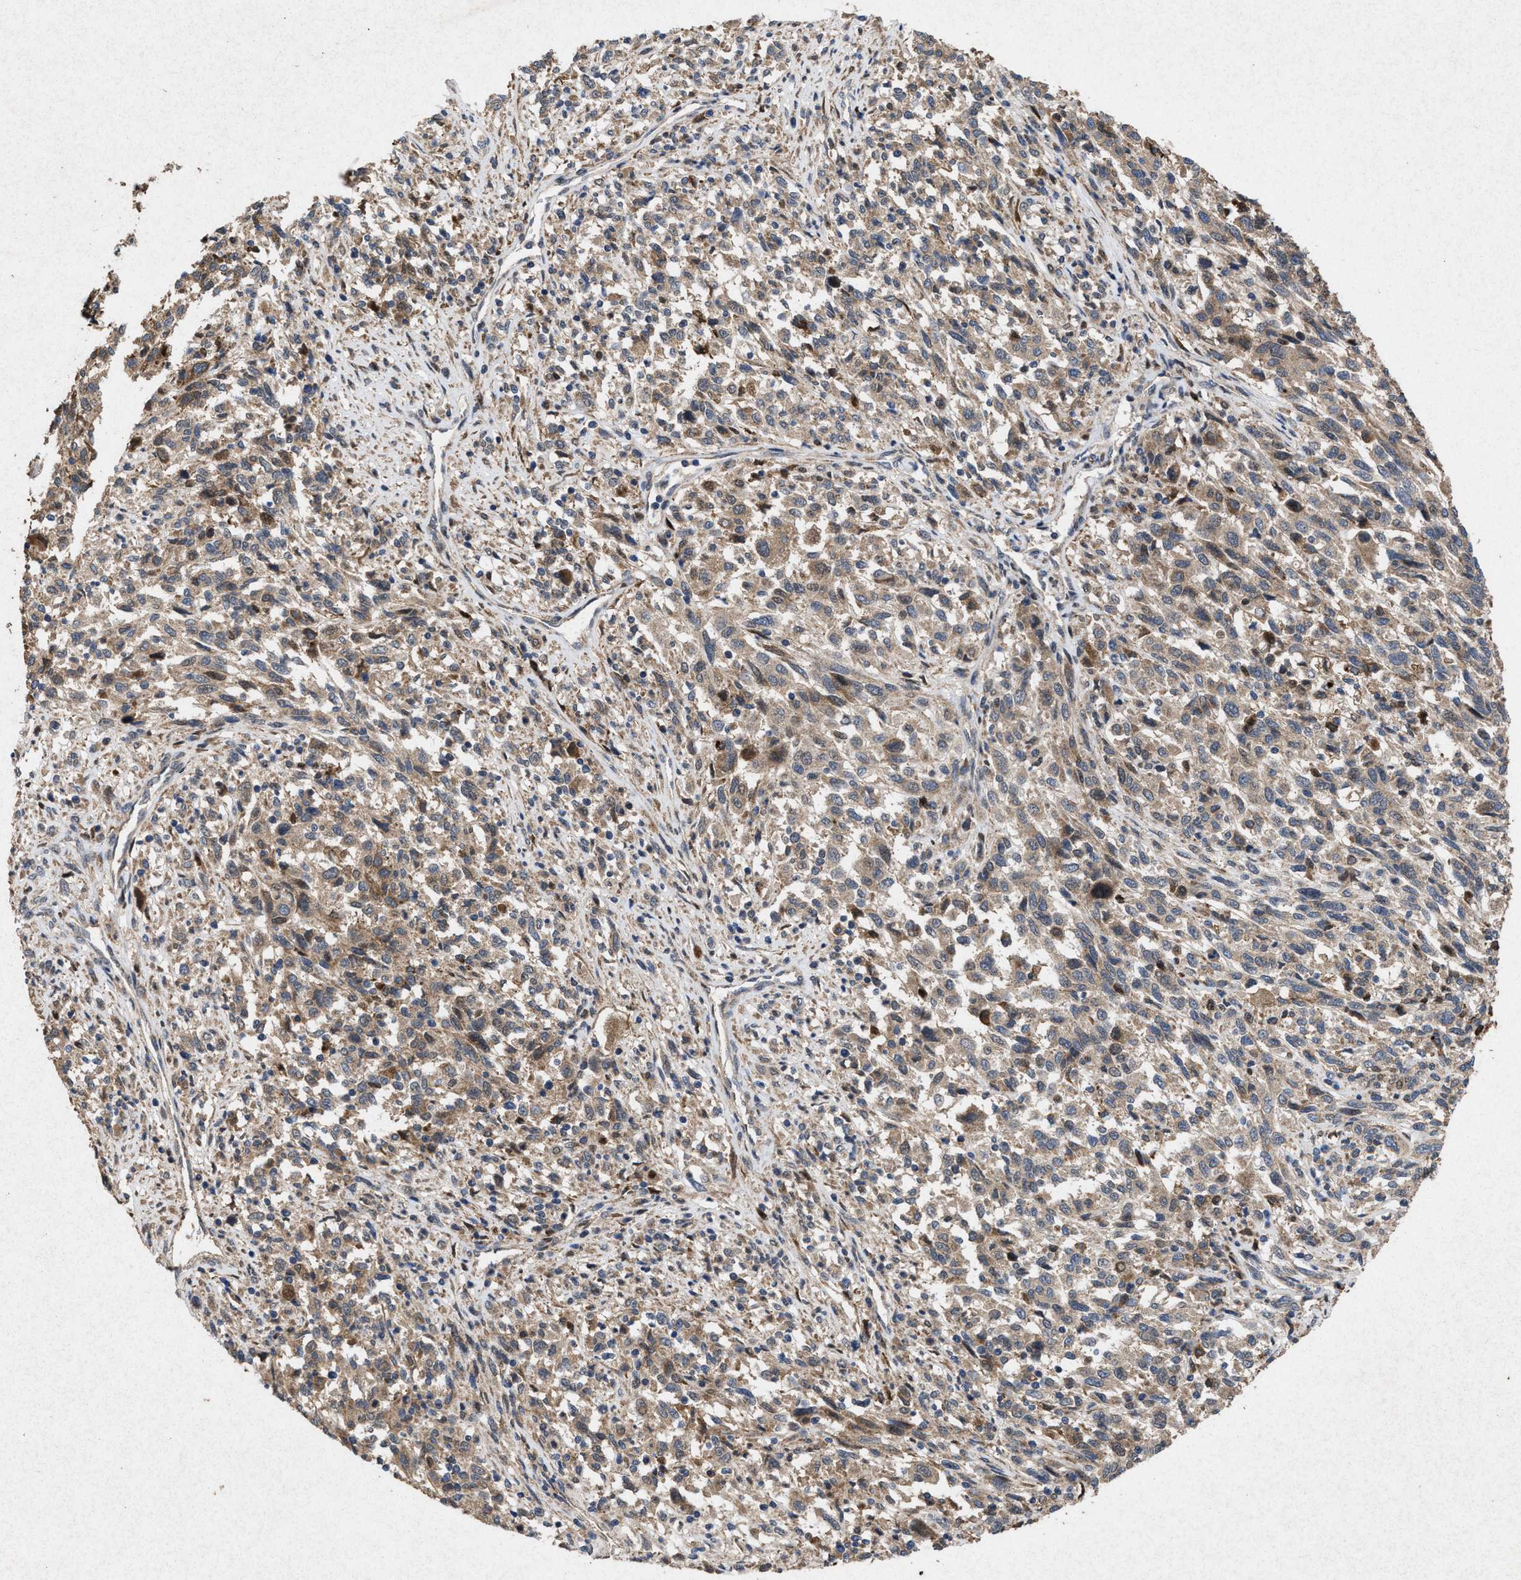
{"staining": {"intensity": "weak", "quantity": ">75%", "location": "cytoplasmic/membranous"}, "tissue": "melanoma", "cell_type": "Tumor cells", "image_type": "cancer", "snomed": [{"axis": "morphology", "description": "Malignant melanoma, Metastatic site"}, {"axis": "topography", "description": "Lymph node"}], "caption": "Melanoma tissue demonstrates weak cytoplasmic/membranous positivity in about >75% of tumor cells, visualized by immunohistochemistry.", "gene": "MSI2", "patient": {"sex": "male", "age": 61}}